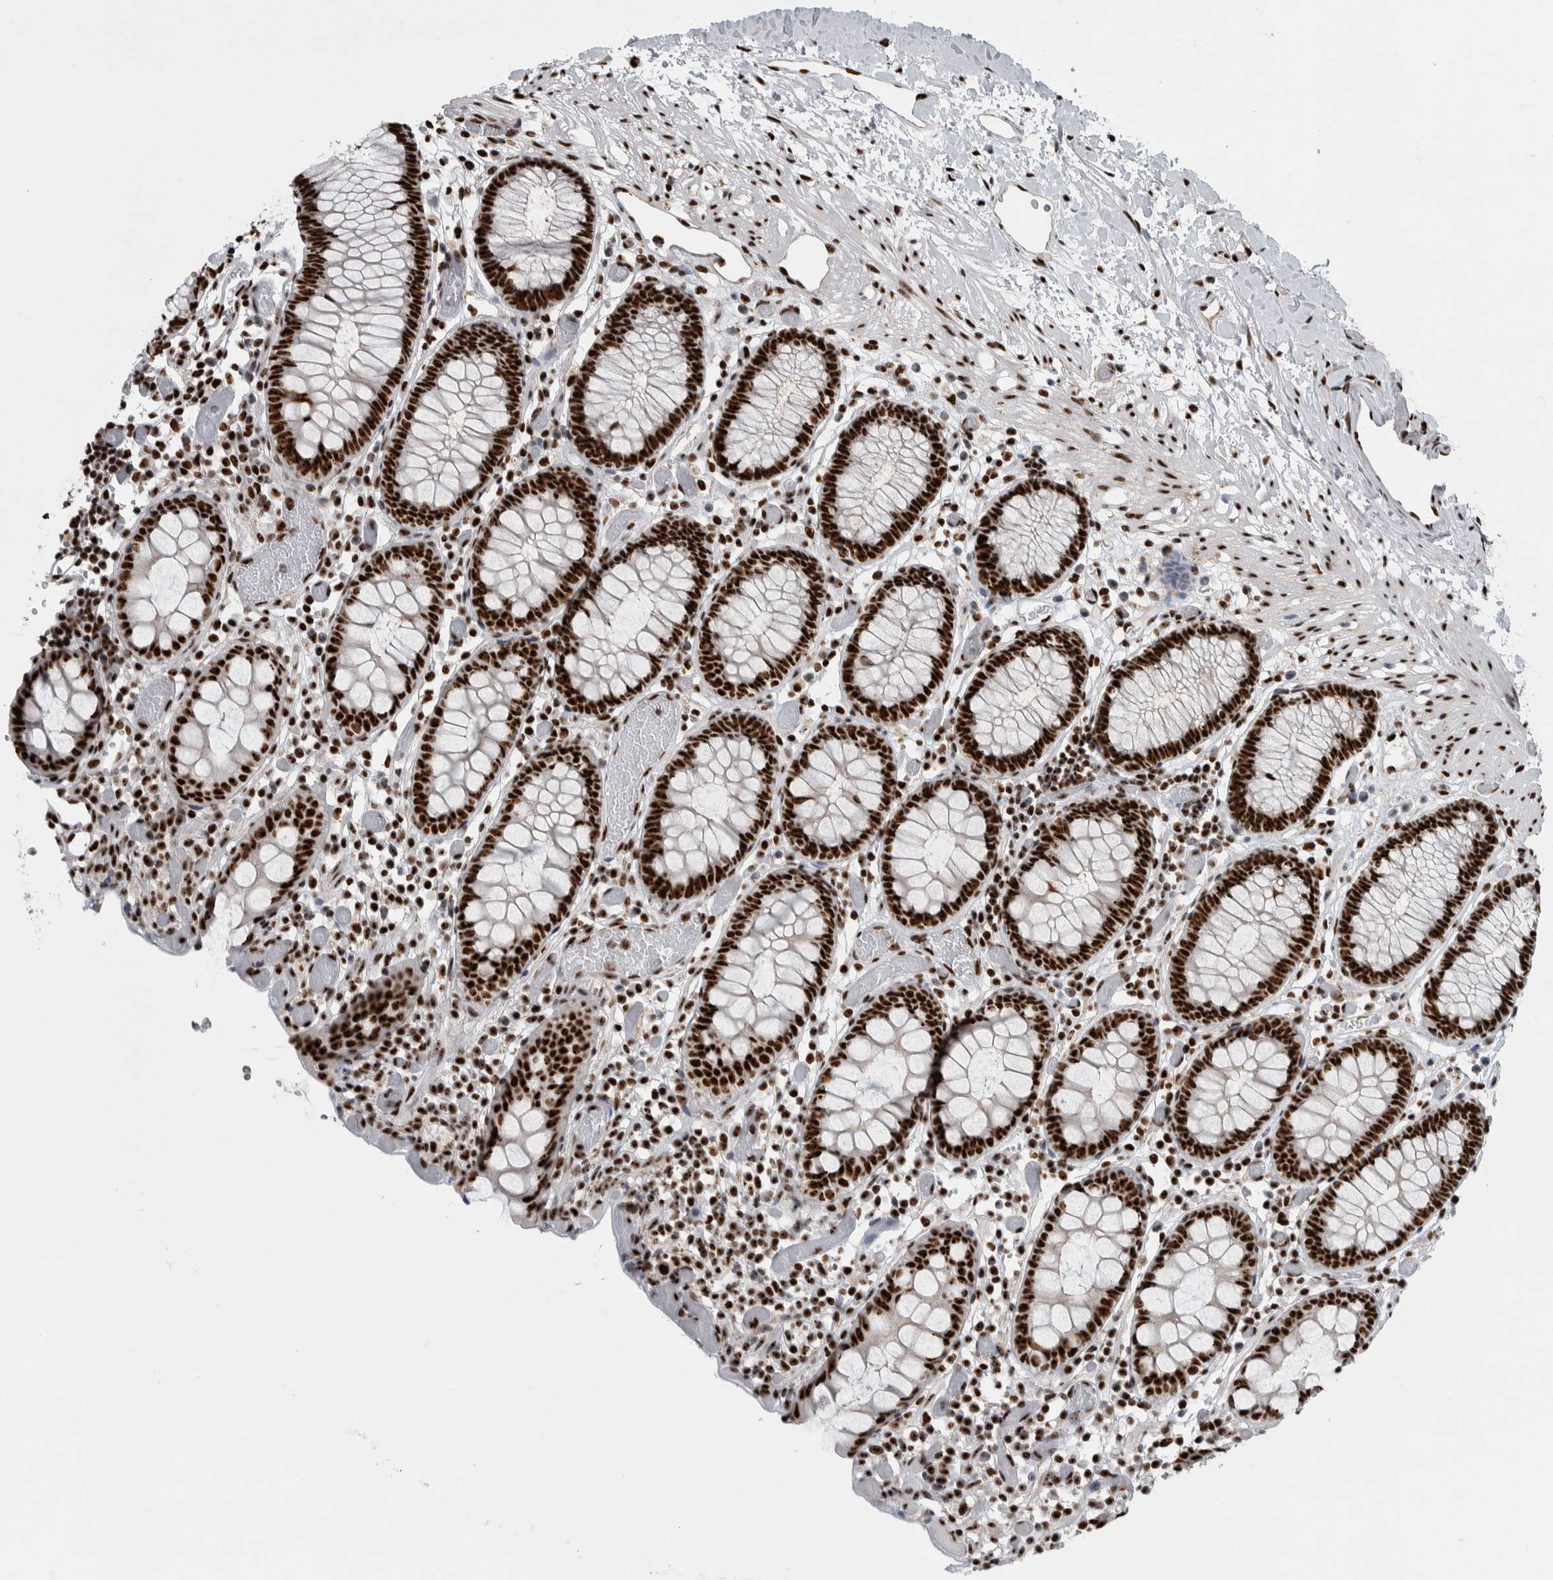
{"staining": {"intensity": "strong", "quantity": ">75%", "location": "nuclear"}, "tissue": "colon", "cell_type": "Endothelial cells", "image_type": "normal", "snomed": [{"axis": "morphology", "description": "Normal tissue, NOS"}, {"axis": "topography", "description": "Colon"}], "caption": "The histopathology image demonstrates a brown stain indicating the presence of a protein in the nuclear of endothelial cells in colon.", "gene": "NCL", "patient": {"sex": "male", "age": 14}}